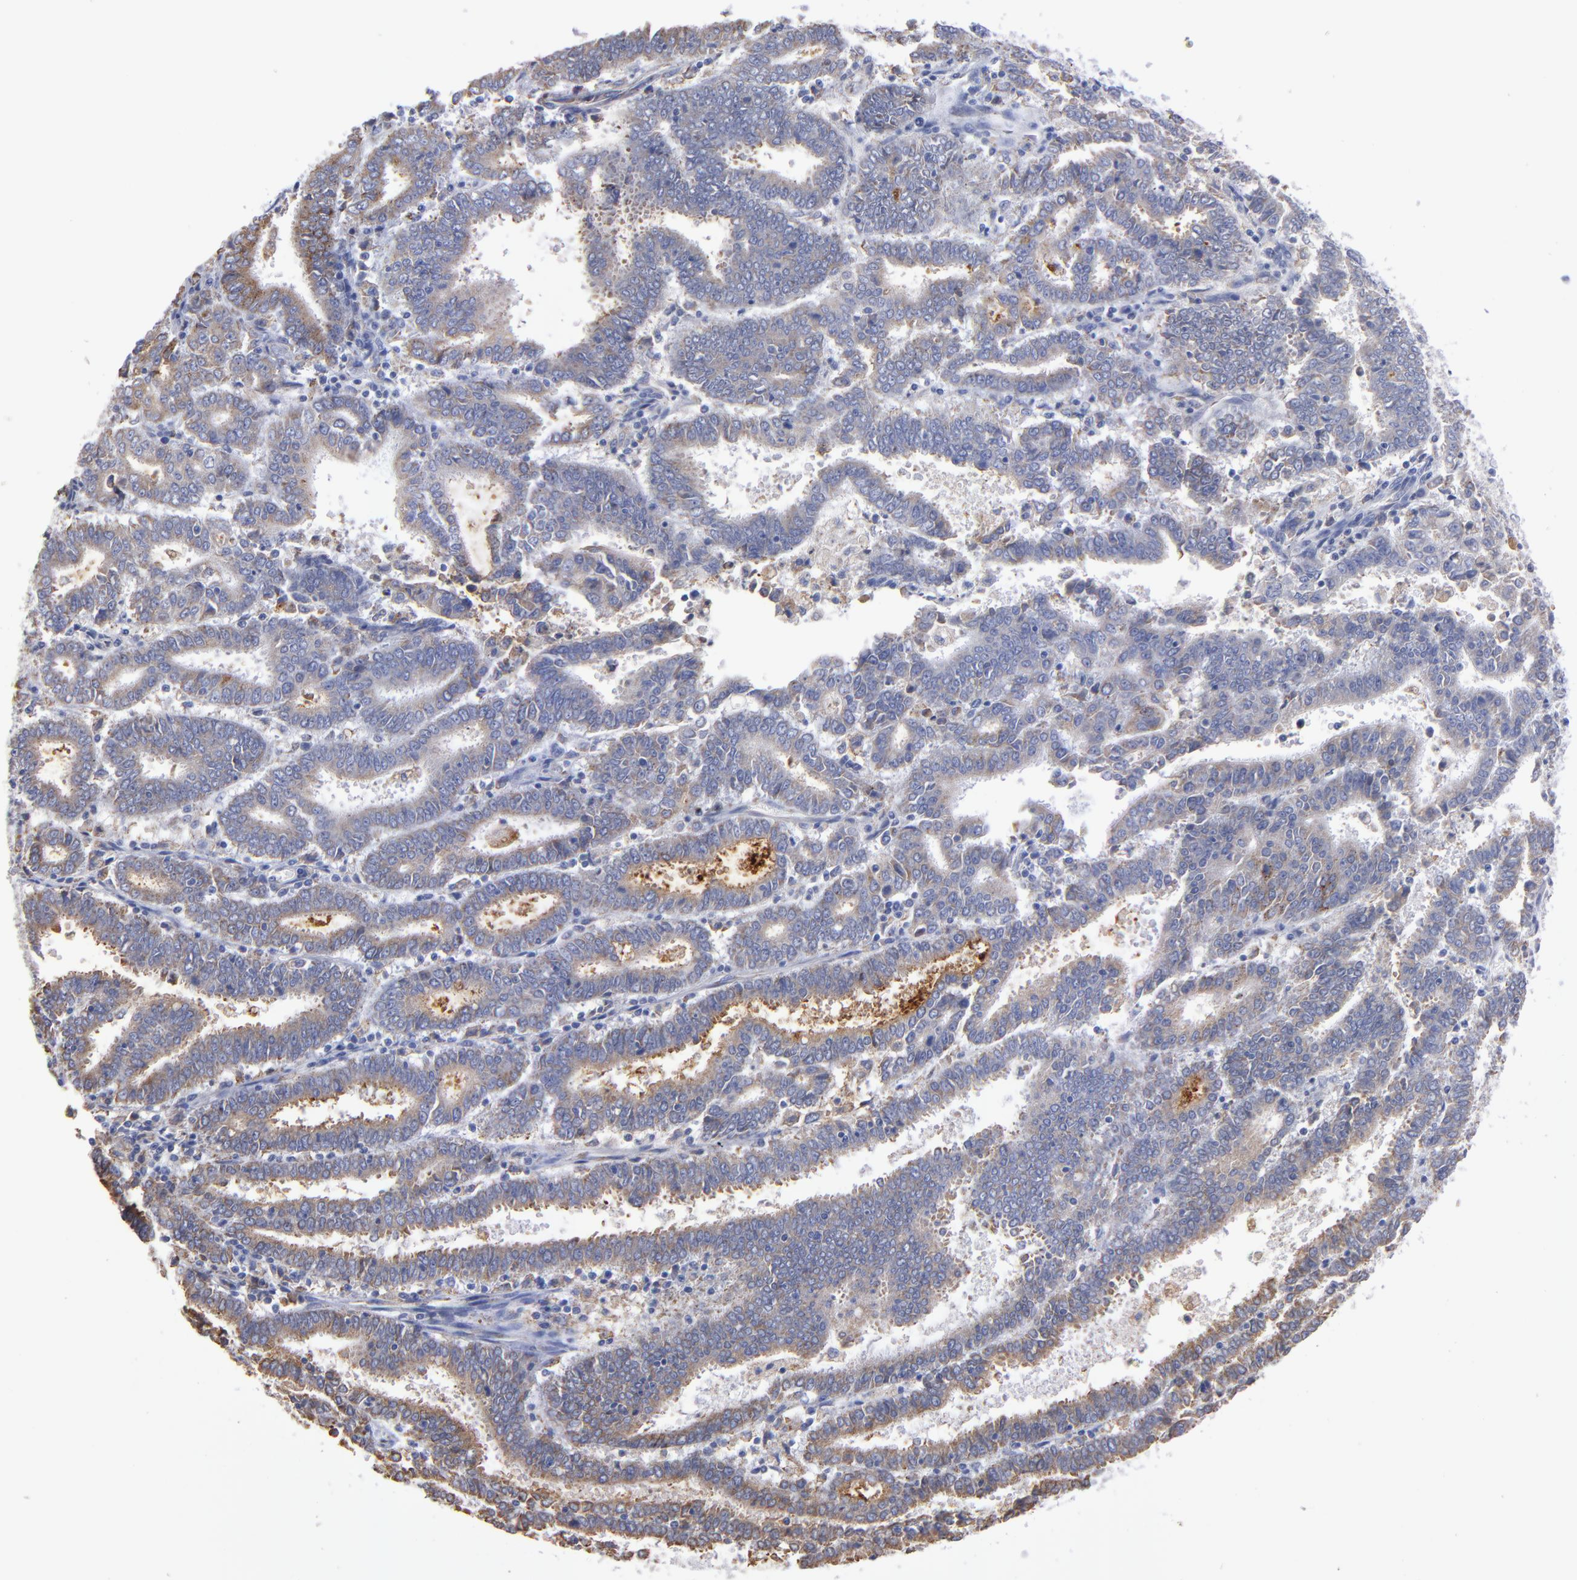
{"staining": {"intensity": "weak", "quantity": "25%-75%", "location": "cytoplasmic/membranous"}, "tissue": "endometrial cancer", "cell_type": "Tumor cells", "image_type": "cancer", "snomed": [{"axis": "morphology", "description": "Adenocarcinoma, NOS"}, {"axis": "topography", "description": "Uterus"}], "caption": "Immunohistochemical staining of human endometrial adenocarcinoma demonstrates weak cytoplasmic/membranous protein positivity in about 25%-75% of tumor cells.", "gene": "MFGE8", "patient": {"sex": "female", "age": 83}}